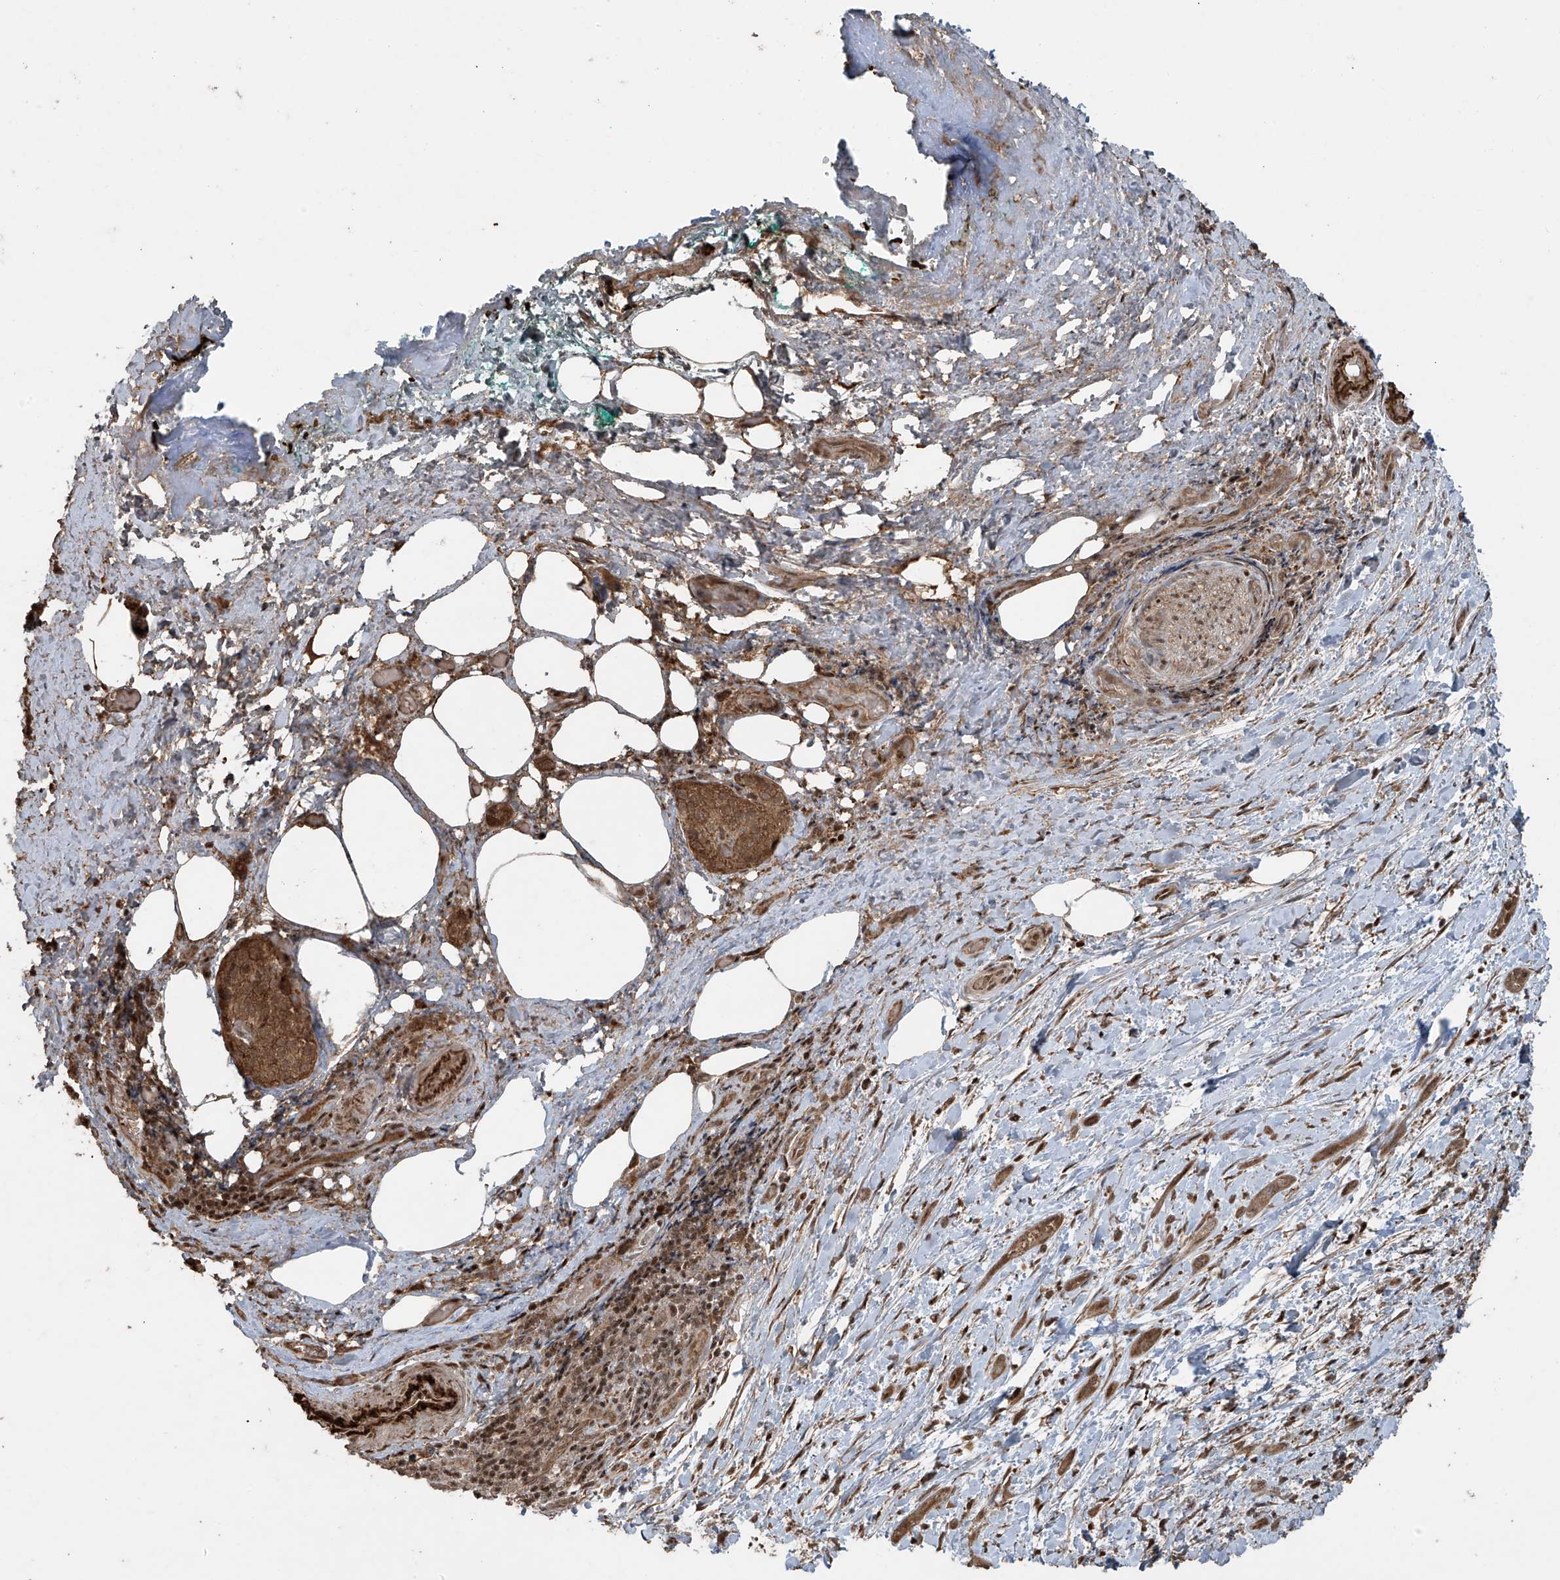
{"staining": {"intensity": "moderate", "quantity": ">75%", "location": "cytoplasmic/membranous,nuclear"}, "tissue": "pancreatic cancer", "cell_type": "Tumor cells", "image_type": "cancer", "snomed": [{"axis": "morphology", "description": "Normal tissue, NOS"}, {"axis": "morphology", "description": "Adenocarcinoma, NOS"}, {"axis": "topography", "description": "Pancreas"}, {"axis": "topography", "description": "Peripheral nerve tissue"}], "caption": "IHC (DAB (3,3'-diaminobenzidine)) staining of human pancreatic adenocarcinoma shows moderate cytoplasmic/membranous and nuclear protein expression in approximately >75% of tumor cells. Nuclei are stained in blue.", "gene": "TTC22", "patient": {"sex": "female", "age": 63}}